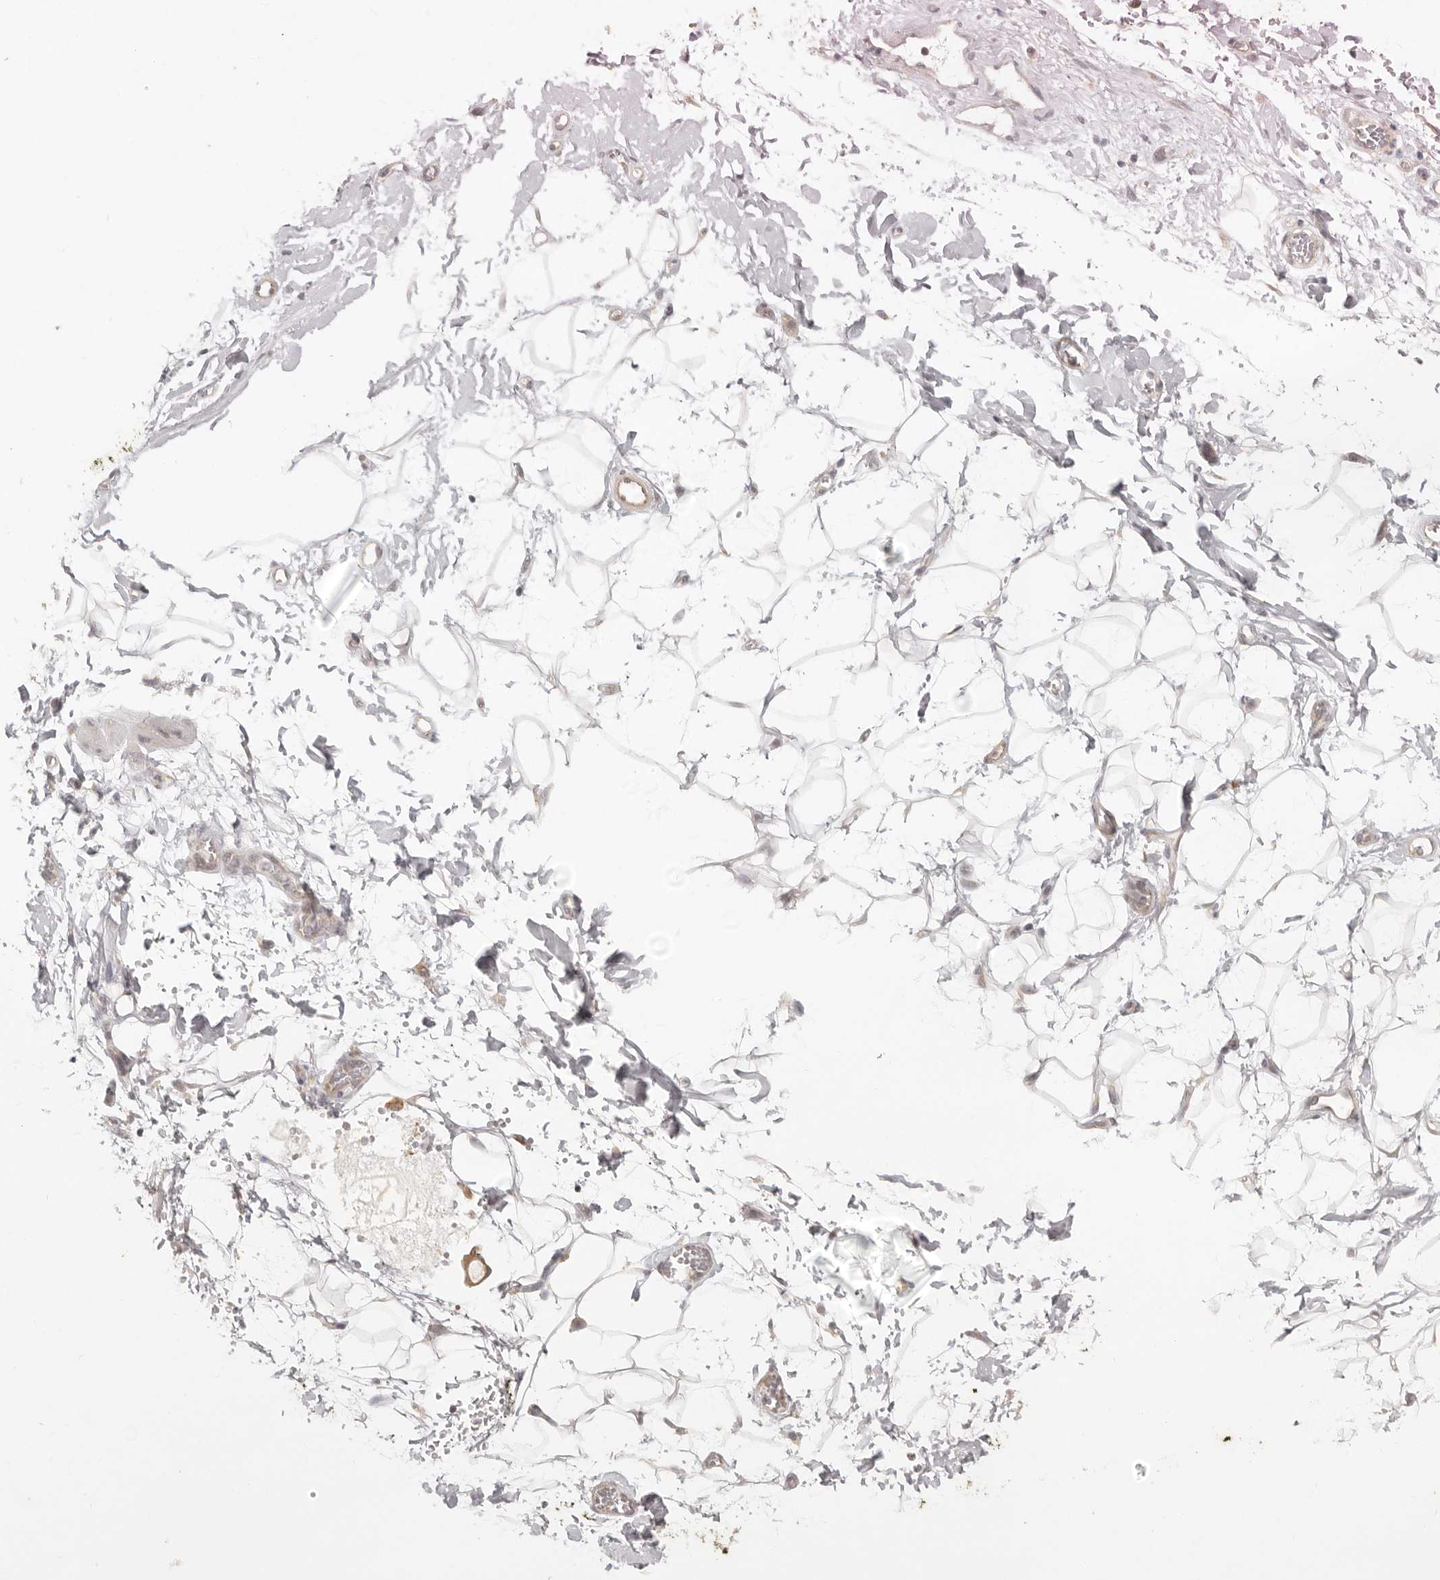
{"staining": {"intensity": "negative", "quantity": "none", "location": "none"}, "tissue": "adipose tissue", "cell_type": "Adipocytes", "image_type": "normal", "snomed": [{"axis": "morphology", "description": "Normal tissue, NOS"}, {"axis": "morphology", "description": "Adenocarcinoma, NOS"}, {"axis": "topography", "description": "Pancreas"}, {"axis": "topography", "description": "Peripheral nerve tissue"}], "caption": "IHC of normal human adipose tissue displays no positivity in adipocytes.", "gene": "AHDC1", "patient": {"sex": "male", "age": 59}}